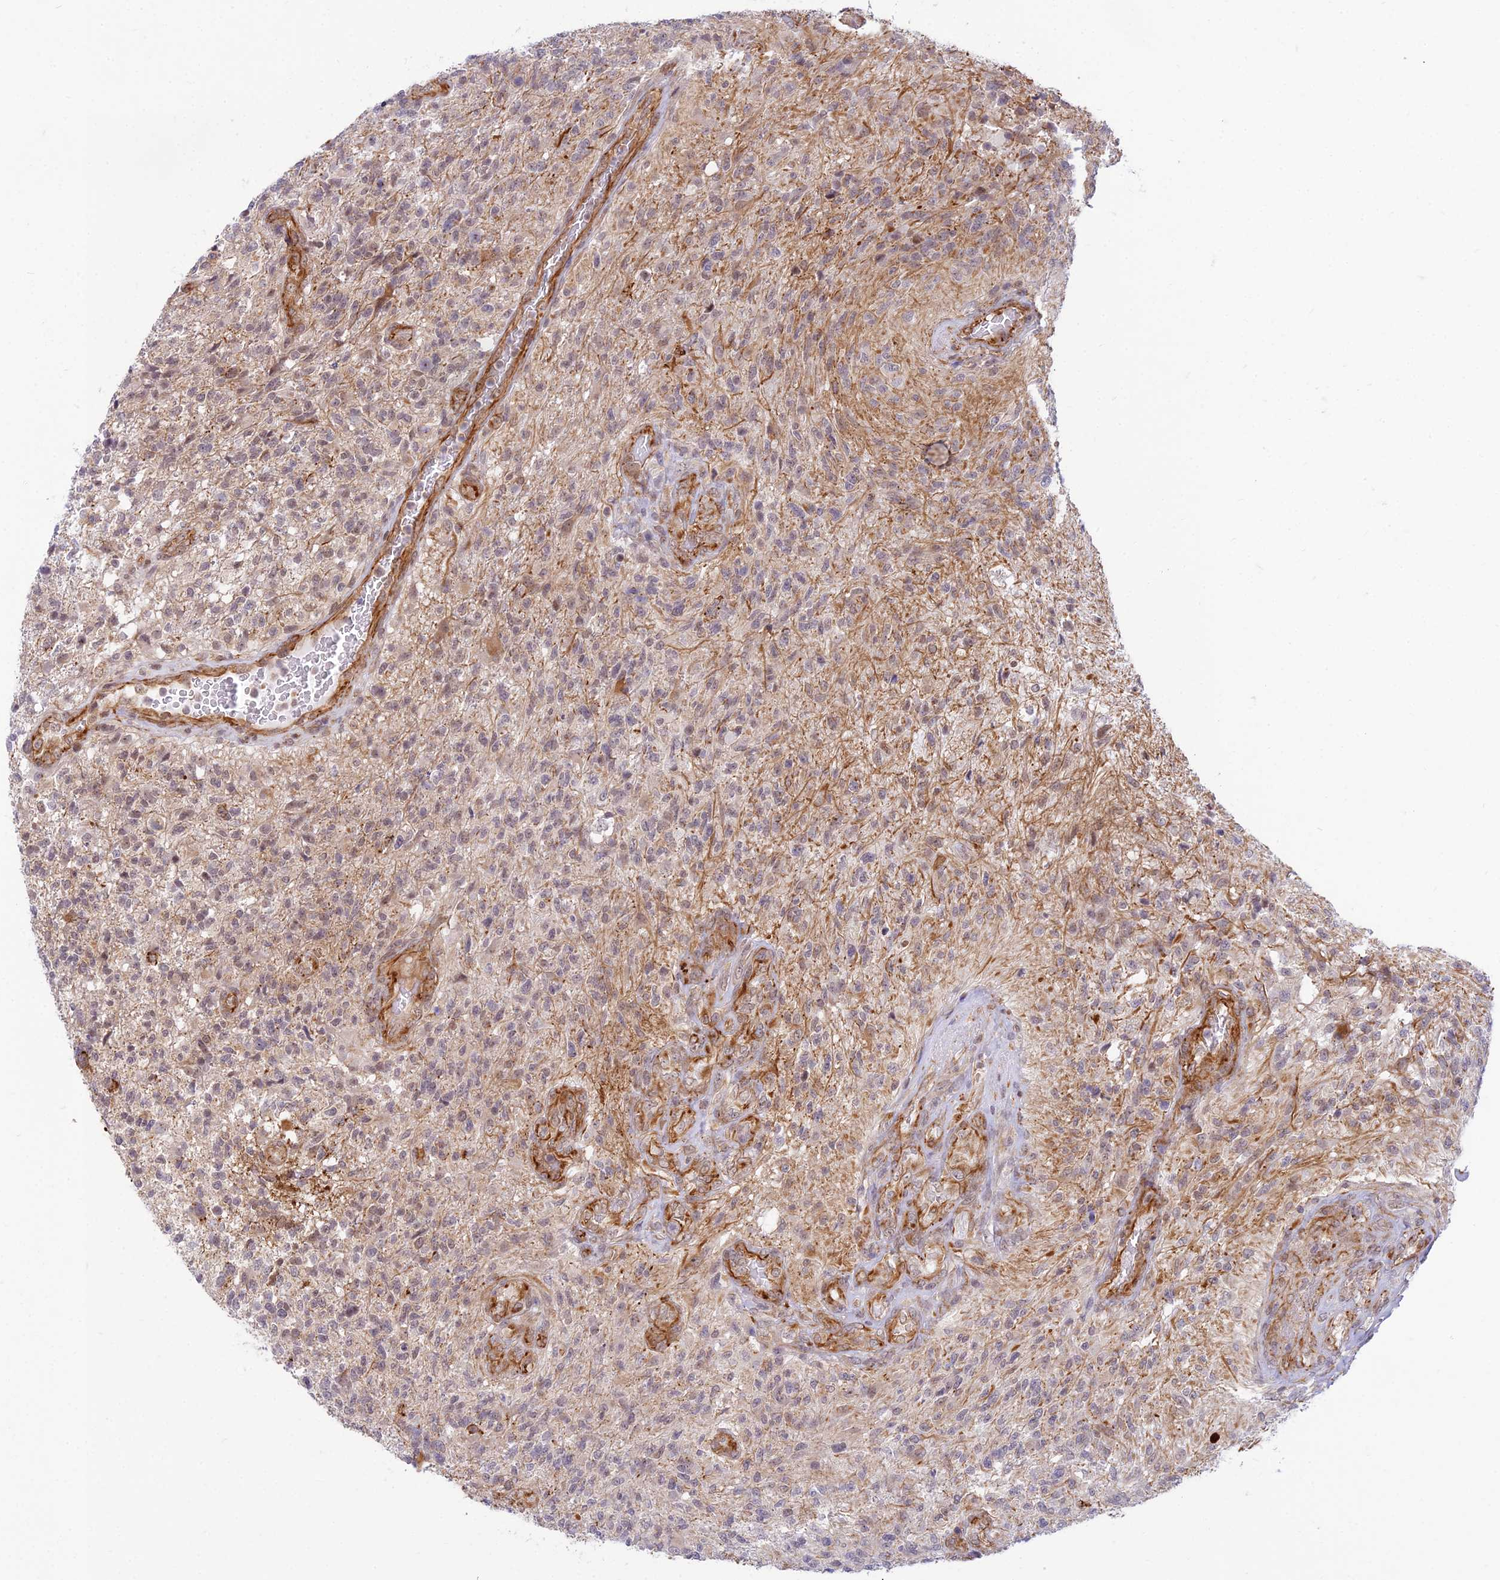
{"staining": {"intensity": "weak", "quantity": "25%-75%", "location": "cytoplasmic/membranous"}, "tissue": "glioma", "cell_type": "Tumor cells", "image_type": "cancer", "snomed": [{"axis": "morphology", "description": "Glioma, malignant, High grade"}, {"axis": "topography", "description": "Brain"}], "caption": "The image shows staining of glioma, revealing weak cytoplasmic/membranous protein staining (brown color) within tumor cells. The staining is performed using DAB brown chromogen to label protein expression. The nuclei are counter-stained blue using hematoxylin.", "gene": "SAPCD2", "patient": {"sex": "male", "age": 56}}